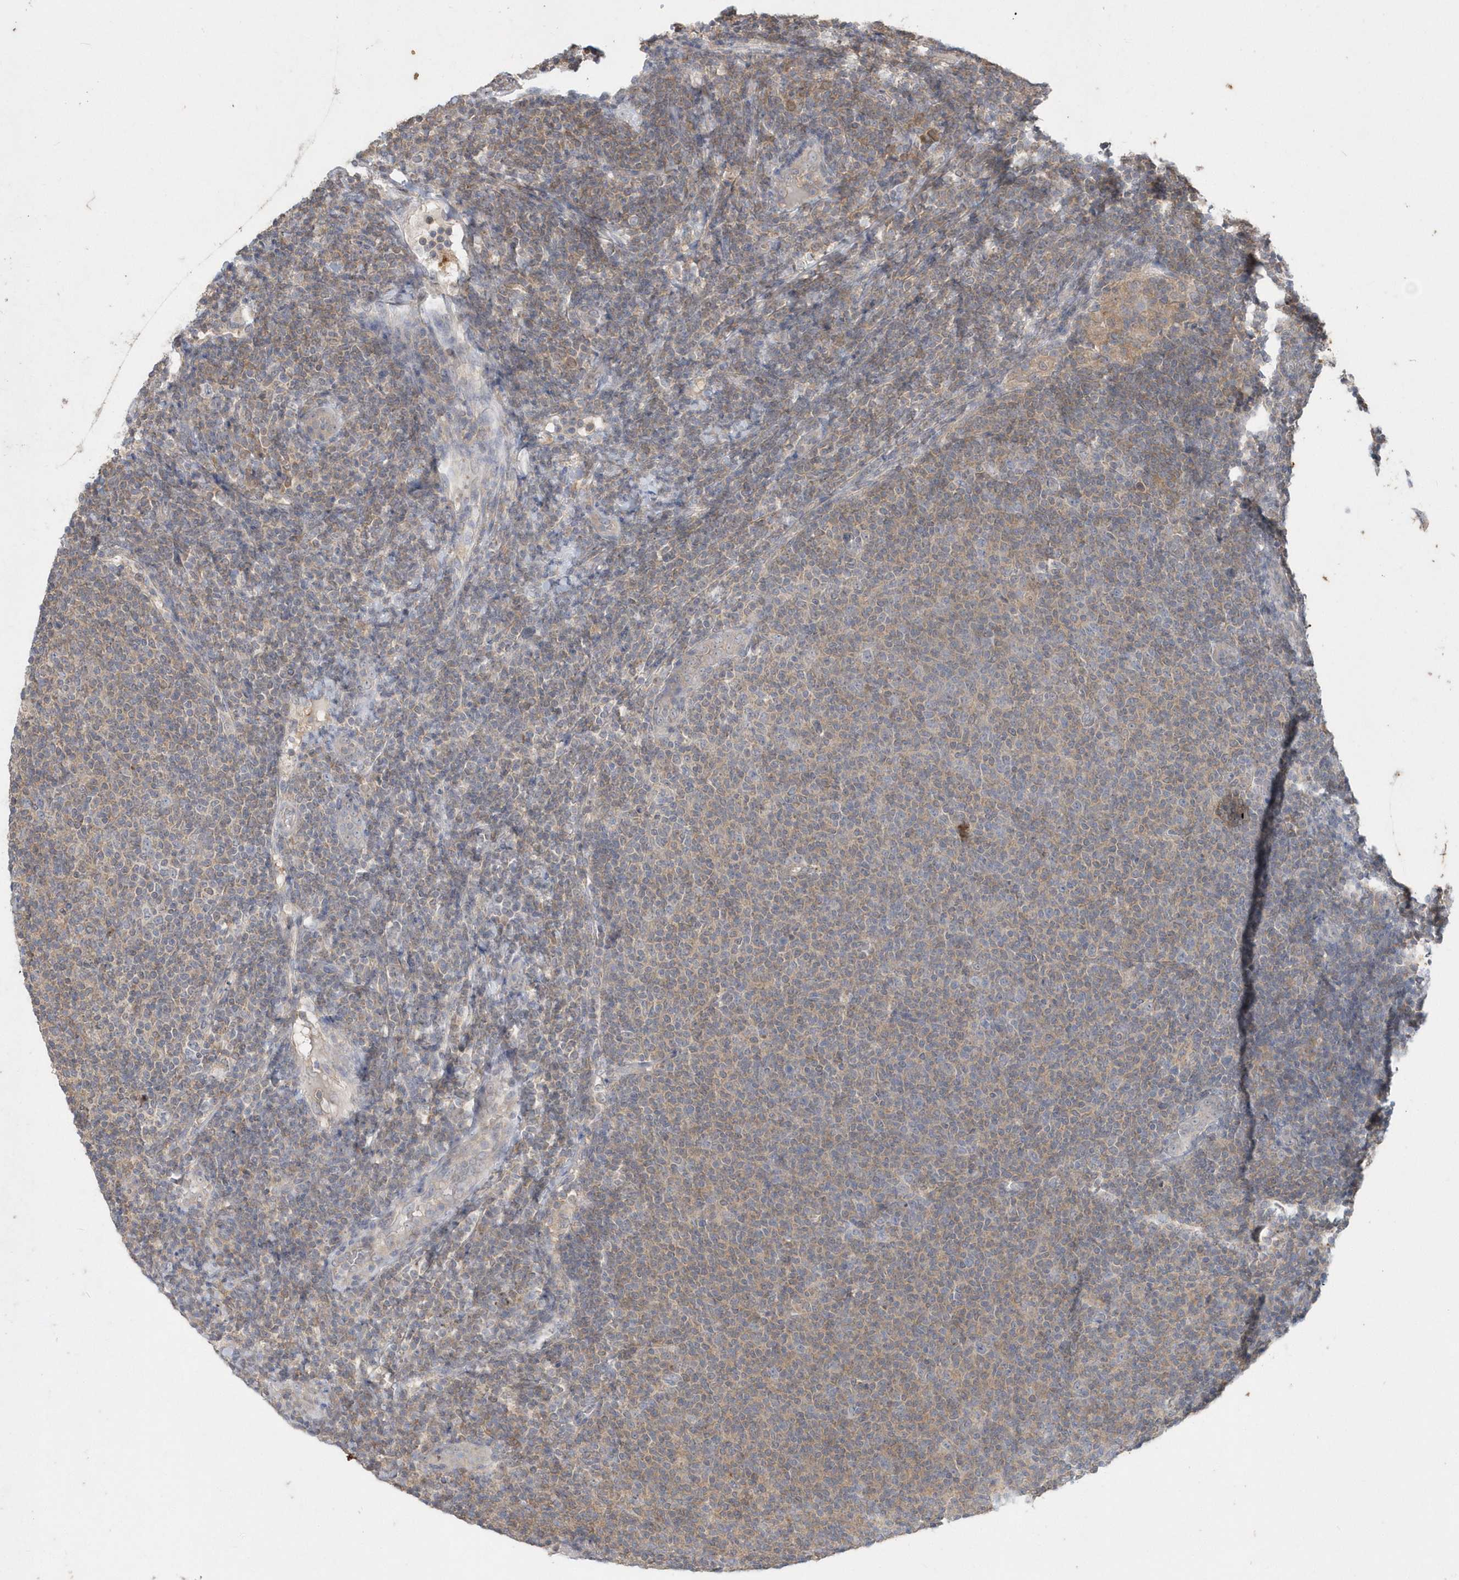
{"staining": {"intensity": "moderate", "quantity": "25%-75%", "location": "cytoplasmic/membranous"}, "tissue": "lymphoma", "cell_type": "Tumor cells", "image_type": "cancer", "snomed": [{"axis": "morphology", "description": "Malignant lymphoma, non-Hodgkin's type, Low grade"}, {"axis": "topography", "description": "Lymph node"}], "caption": "A brown stain highlights moderate cytoplasmic/membranous expression of a protein in low-grade malignant lymphoma, non-Hodgkin's type tumor cells.", "gene": "AKR7A2", "patient": {"sex": "male", "age": 66}}